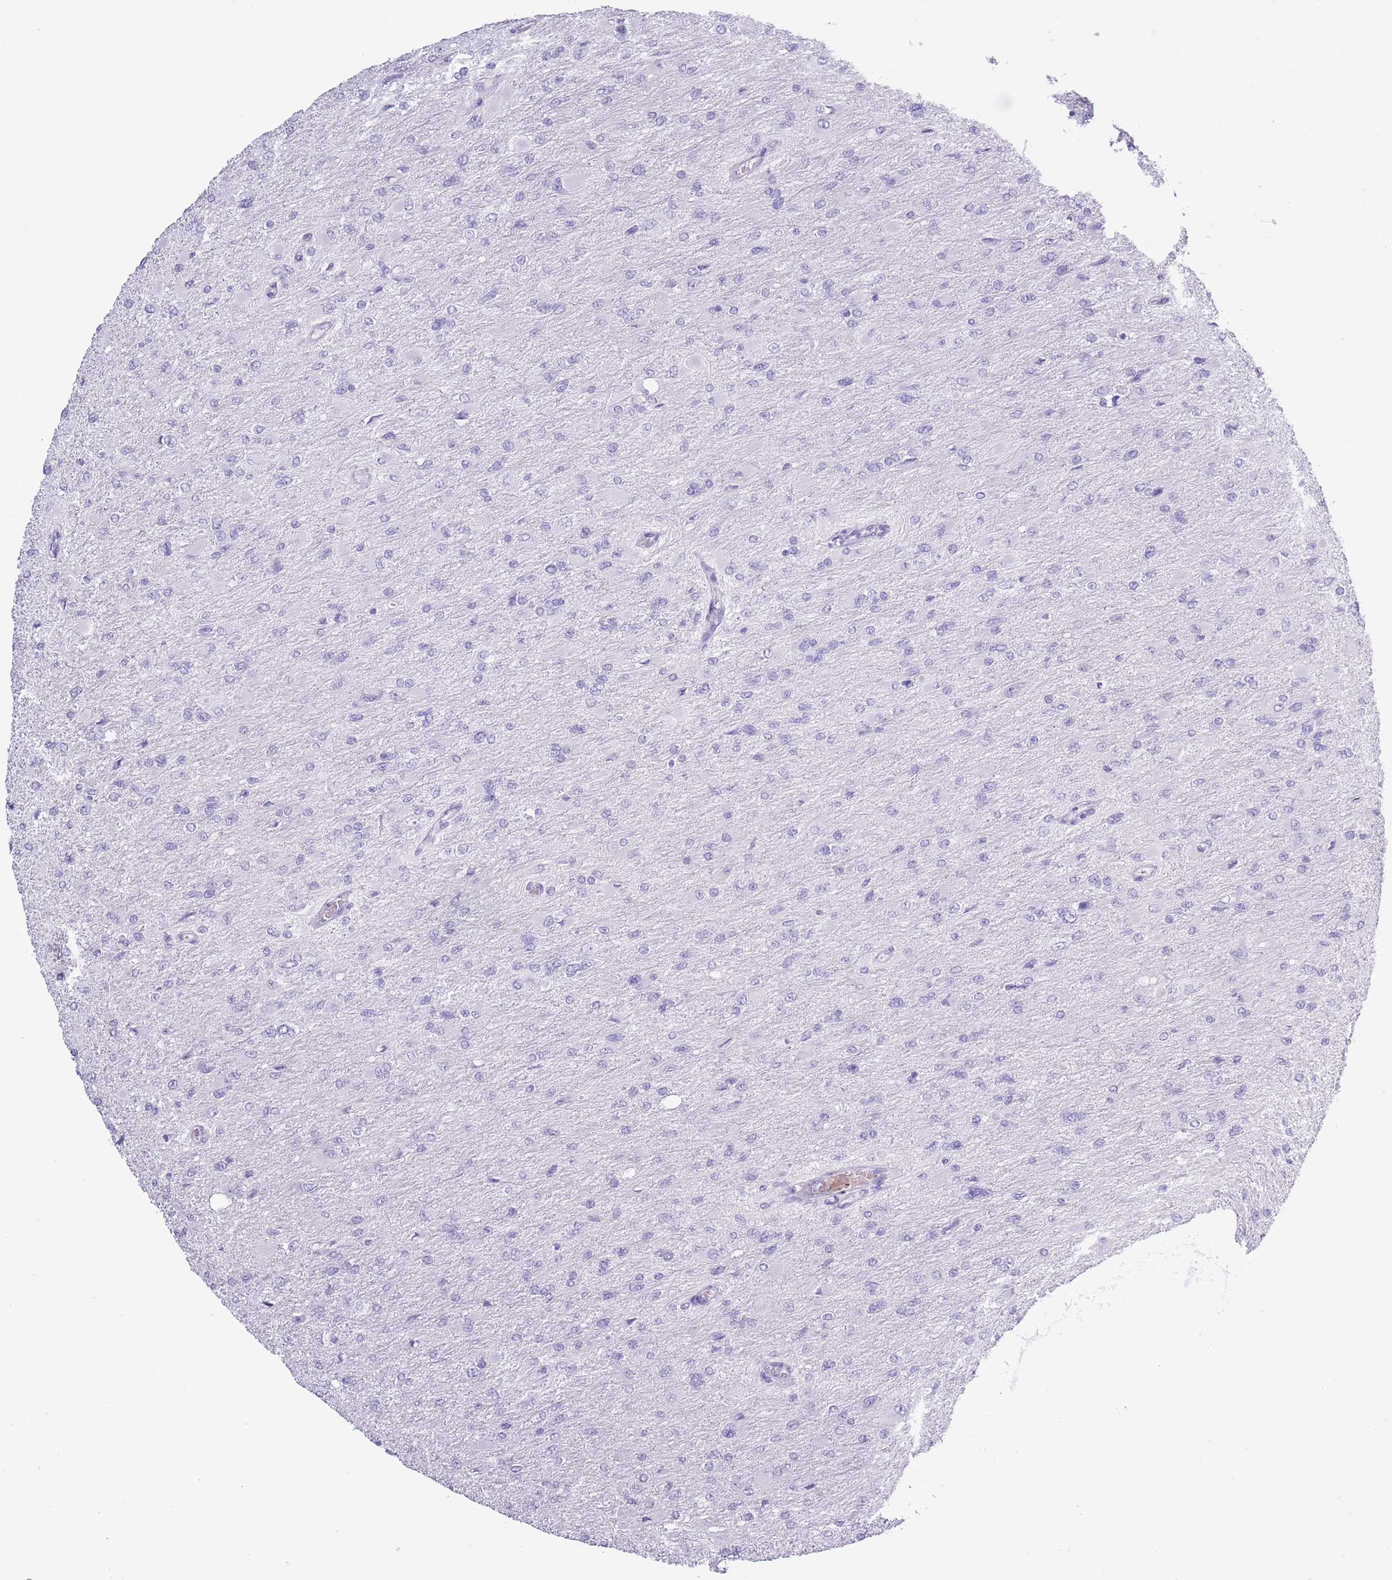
{"staining": {"intensity": "negative", "quantity": "none", "location": "none"}, "tissue": "glioma", "cell_type": "Tumor cells", "image_type": "cancer", "snomed": [{"axis": "morphology", "description": "Glioma, malignant, High grade"}, {"axis": "topography", "description": "Cerebral cortex"}], "caption": "Immunohistochemical staining of human glioma shows no significant expression in tumor cells.", "gene": "OR7C1", "patient": {"sex": "female", "age": 36}}